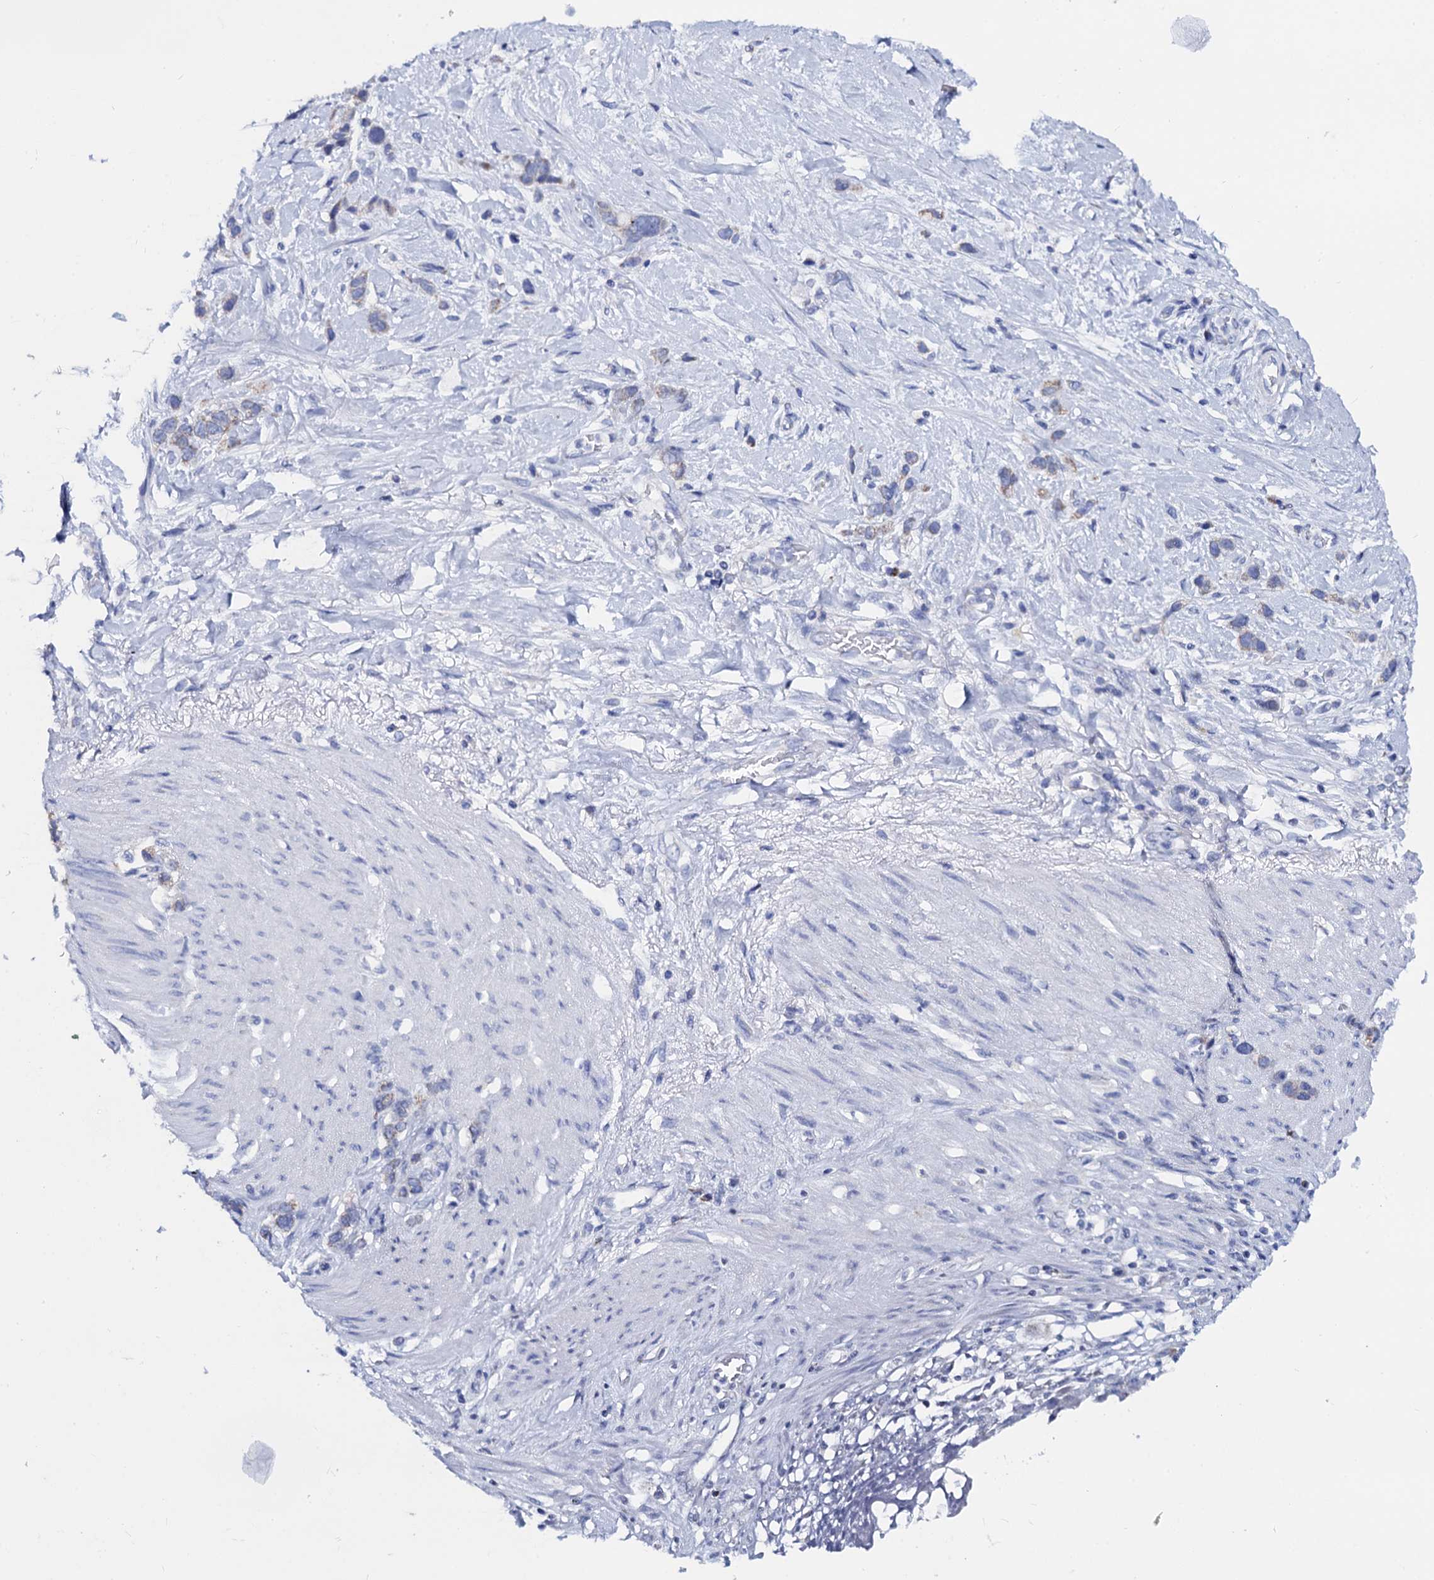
{"staining": {"intensity": "negative", "quantity": "none", "location": "none"}, "tissue": "stomach cancer", "cell_type": "Tumor cells", "image_type": "cancer", "snomed": [{"axis": "morphology", "description": "Adenocarcinoma, NOS"}, {"axis": "morphology", "description": "Adenocarcinoma, High grade"}, {"axis": "topography", "description": "Stomach, upper"}, {"axis": "topography", "description": "Stomach, lower"}], "caption": "This photomicrograph is of stomach cancer stained with IHC to label a protein in brown with the nuclei are counter-stained blue. There is no positivity in tumor cells. The staining is performed using DAB brown chromogen with nuclei counter-stained in using hematoxylin.", "gene": "ACADSB", "patient": {"sex": "female", "age": 65}}